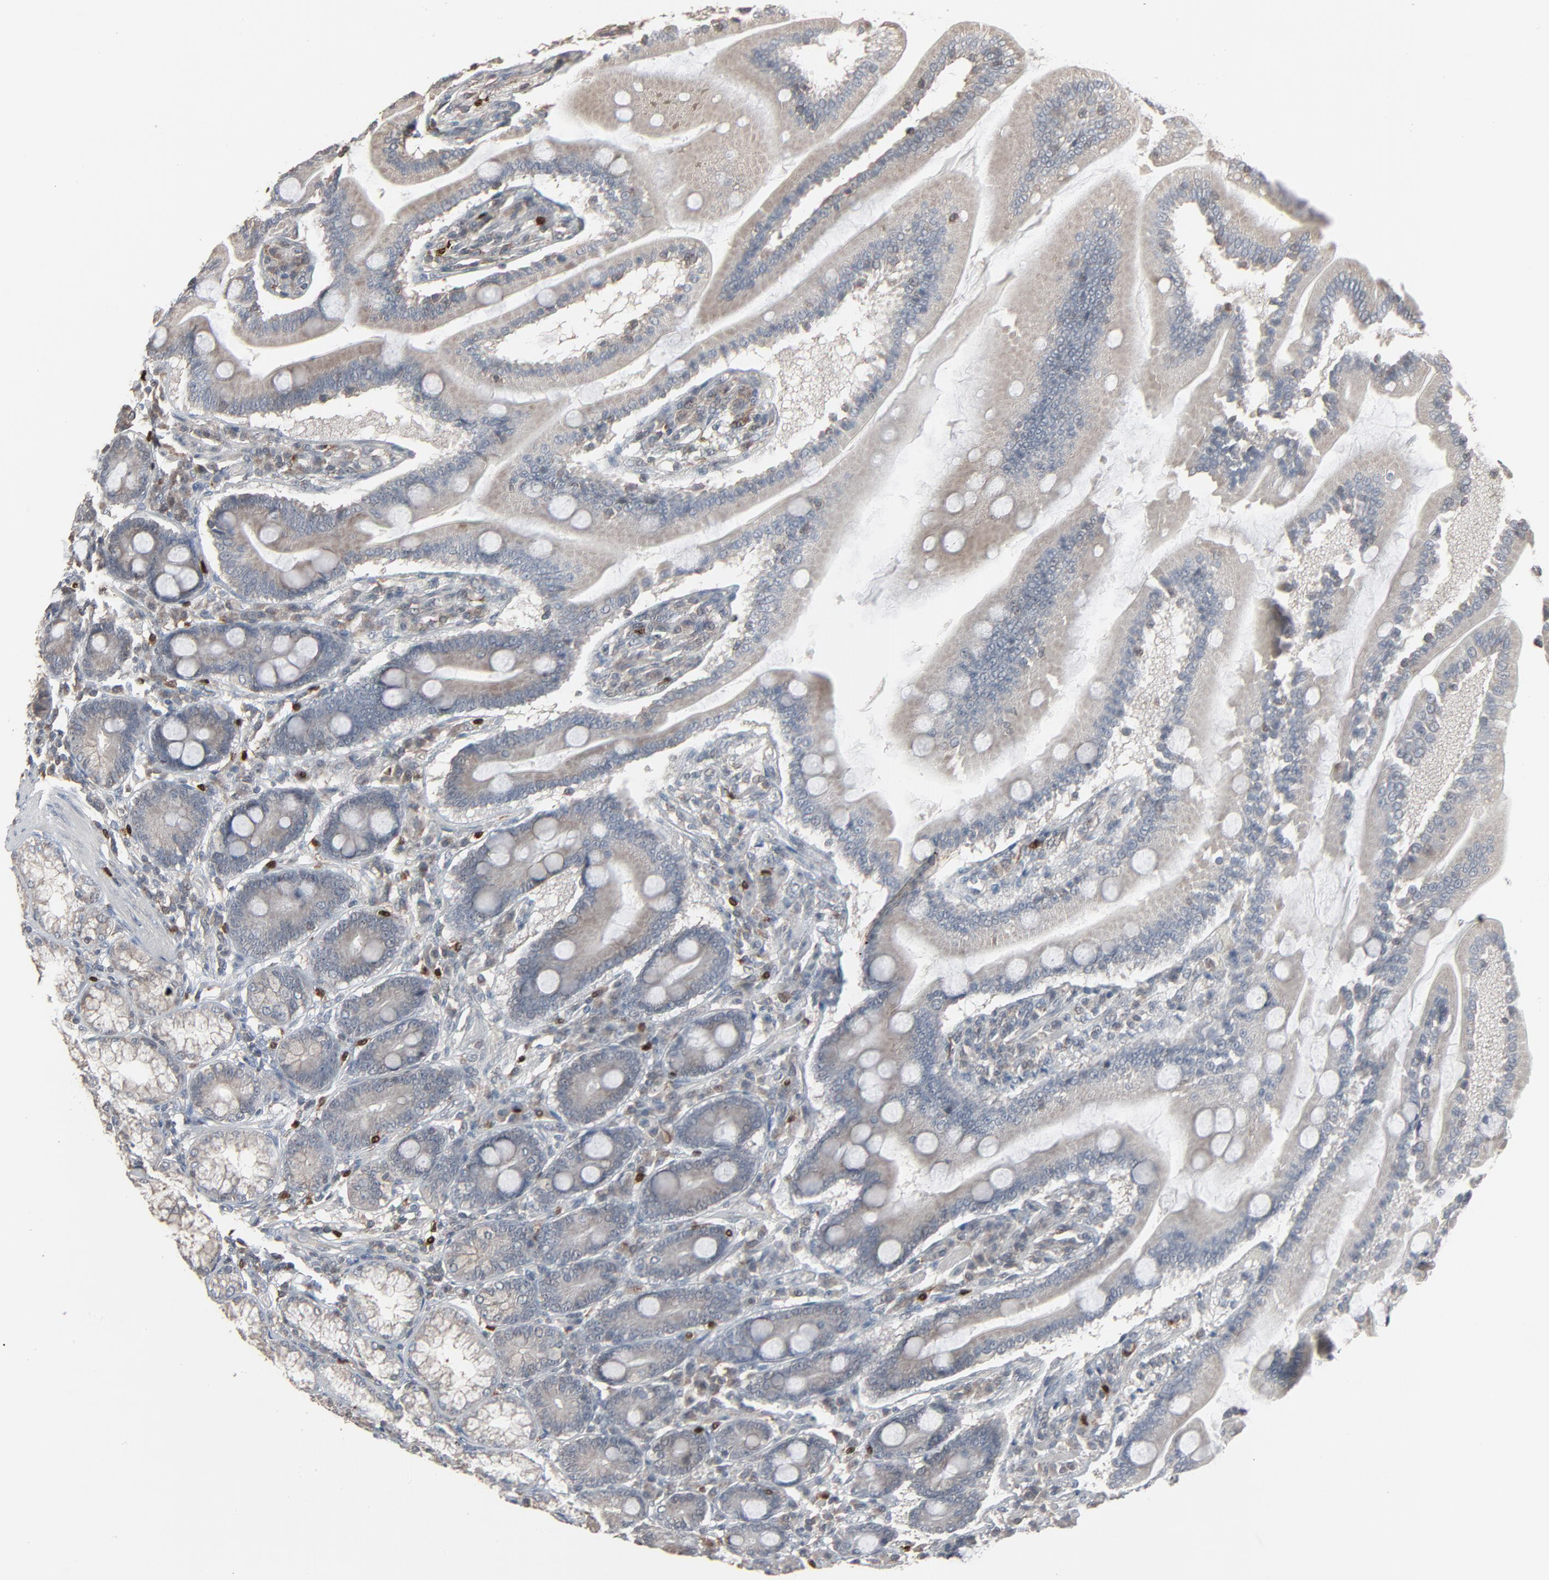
{"staining": {"intensity": "negative", "quantity": "none", "location": "none"}, "tissue": "duodenum", "cell_type": "Glandular cells", "image_type": "normal", "snomed": [{"axis": "morphology", "description": "Normal tissue, NOS"}, {"axis": "topography", "description": "Duodenum"}], "caption": "IHC image of unremarkable human duodenum stained for a protein (brown), which displays no positivity in glandular cells.", "gene": "DOCK8", "patient": {"sex": "female", "age": 64}}